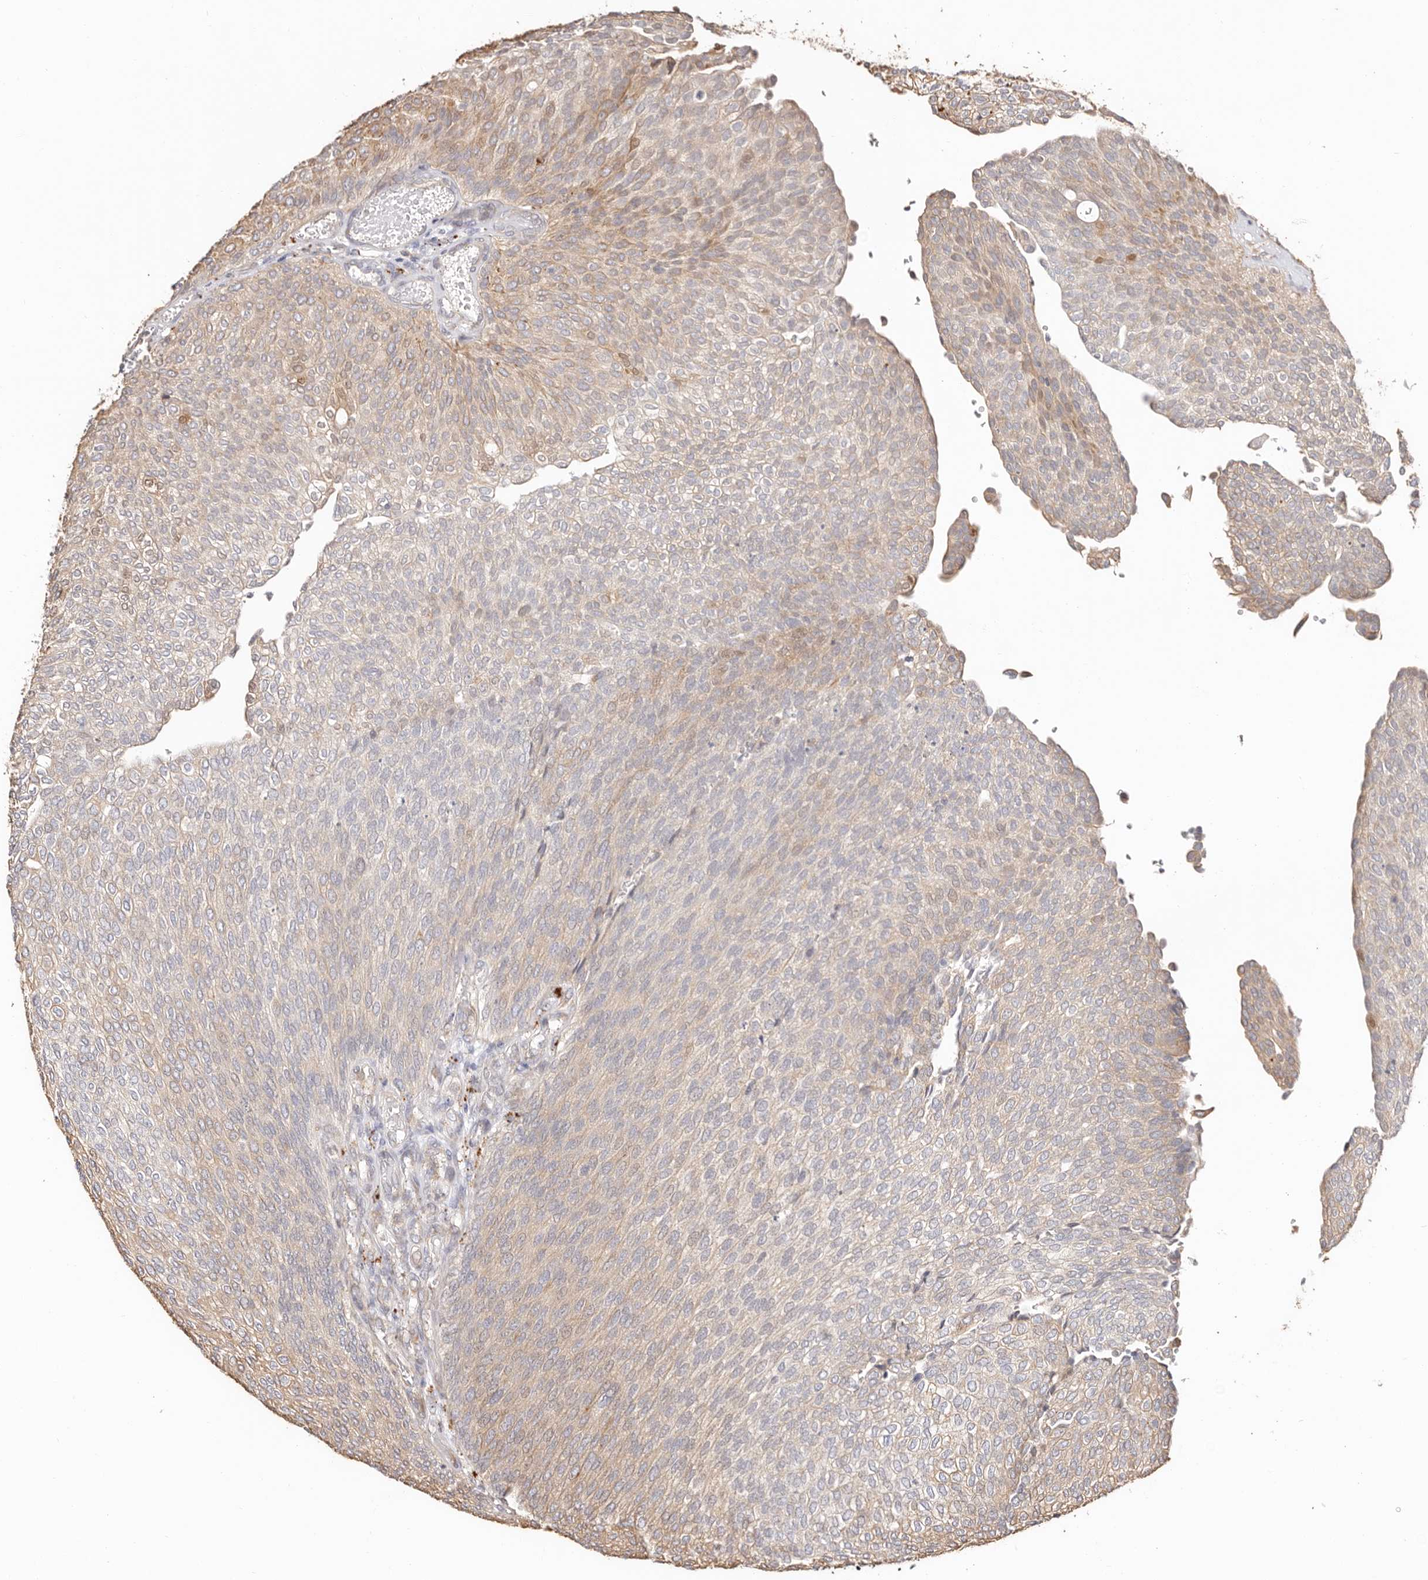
{"staining": {"intensity": "weak", "quantity": "25%-75%", "location": "cytoplasmic/membranous"}, "tissue": "urothelial cancer", "cell_type": "Tumor cells", "image_type": "cancer", "snomed": [{"axis": "morphology", "description": "Urothelial carcinoma, Low grade"}, {"axis": "topography", "description": "Urinary bladder"}], "caption": "A high-resolution image shows immunohistochemistry staining of urothelial carcinoma (low-grade), which reveals weak cytoplasmic/membranous staining in about 25%-75% of tumor cells.", "gene": "BCL2L15", "patient": {"sex": "female", "age": 79}}